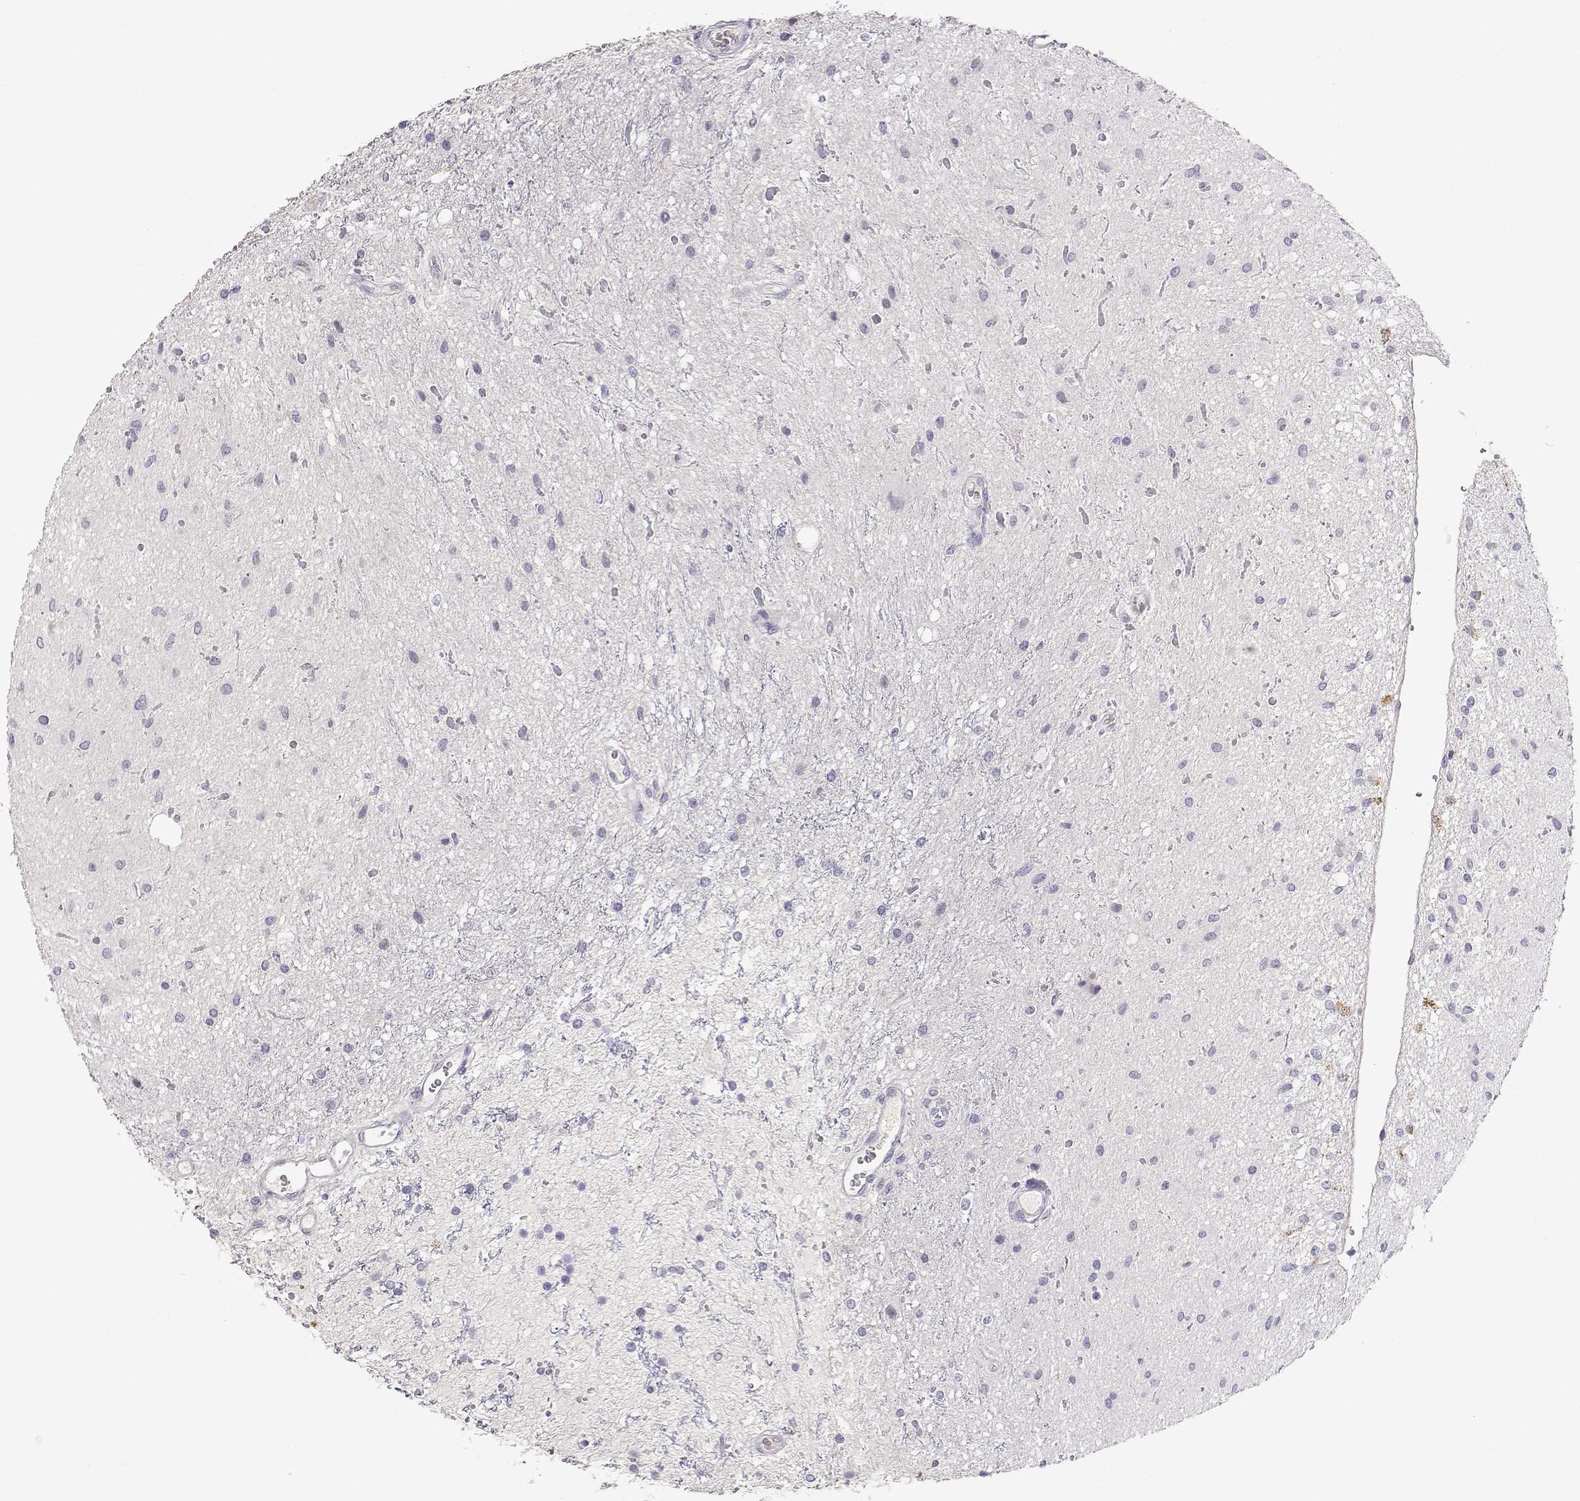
{"staining": {"intensity": "negative", "quantity": "none", "location": "none"}, "tissue": "glioma", "cell_type": "Tumor cells", "image_type": "cancer", "snomed": [{"axis": "morphology", "description": "Glioma, malignant, Low grade"}, {"axis": "topography", "description": "Cerebellum"}], "caption": "The IHC histopathology image has no significant expression in tumor cells of malignant low-grade glioma tissue.", "gene": "CDHR1", "patient": {"sex": "female", "age": 14}}